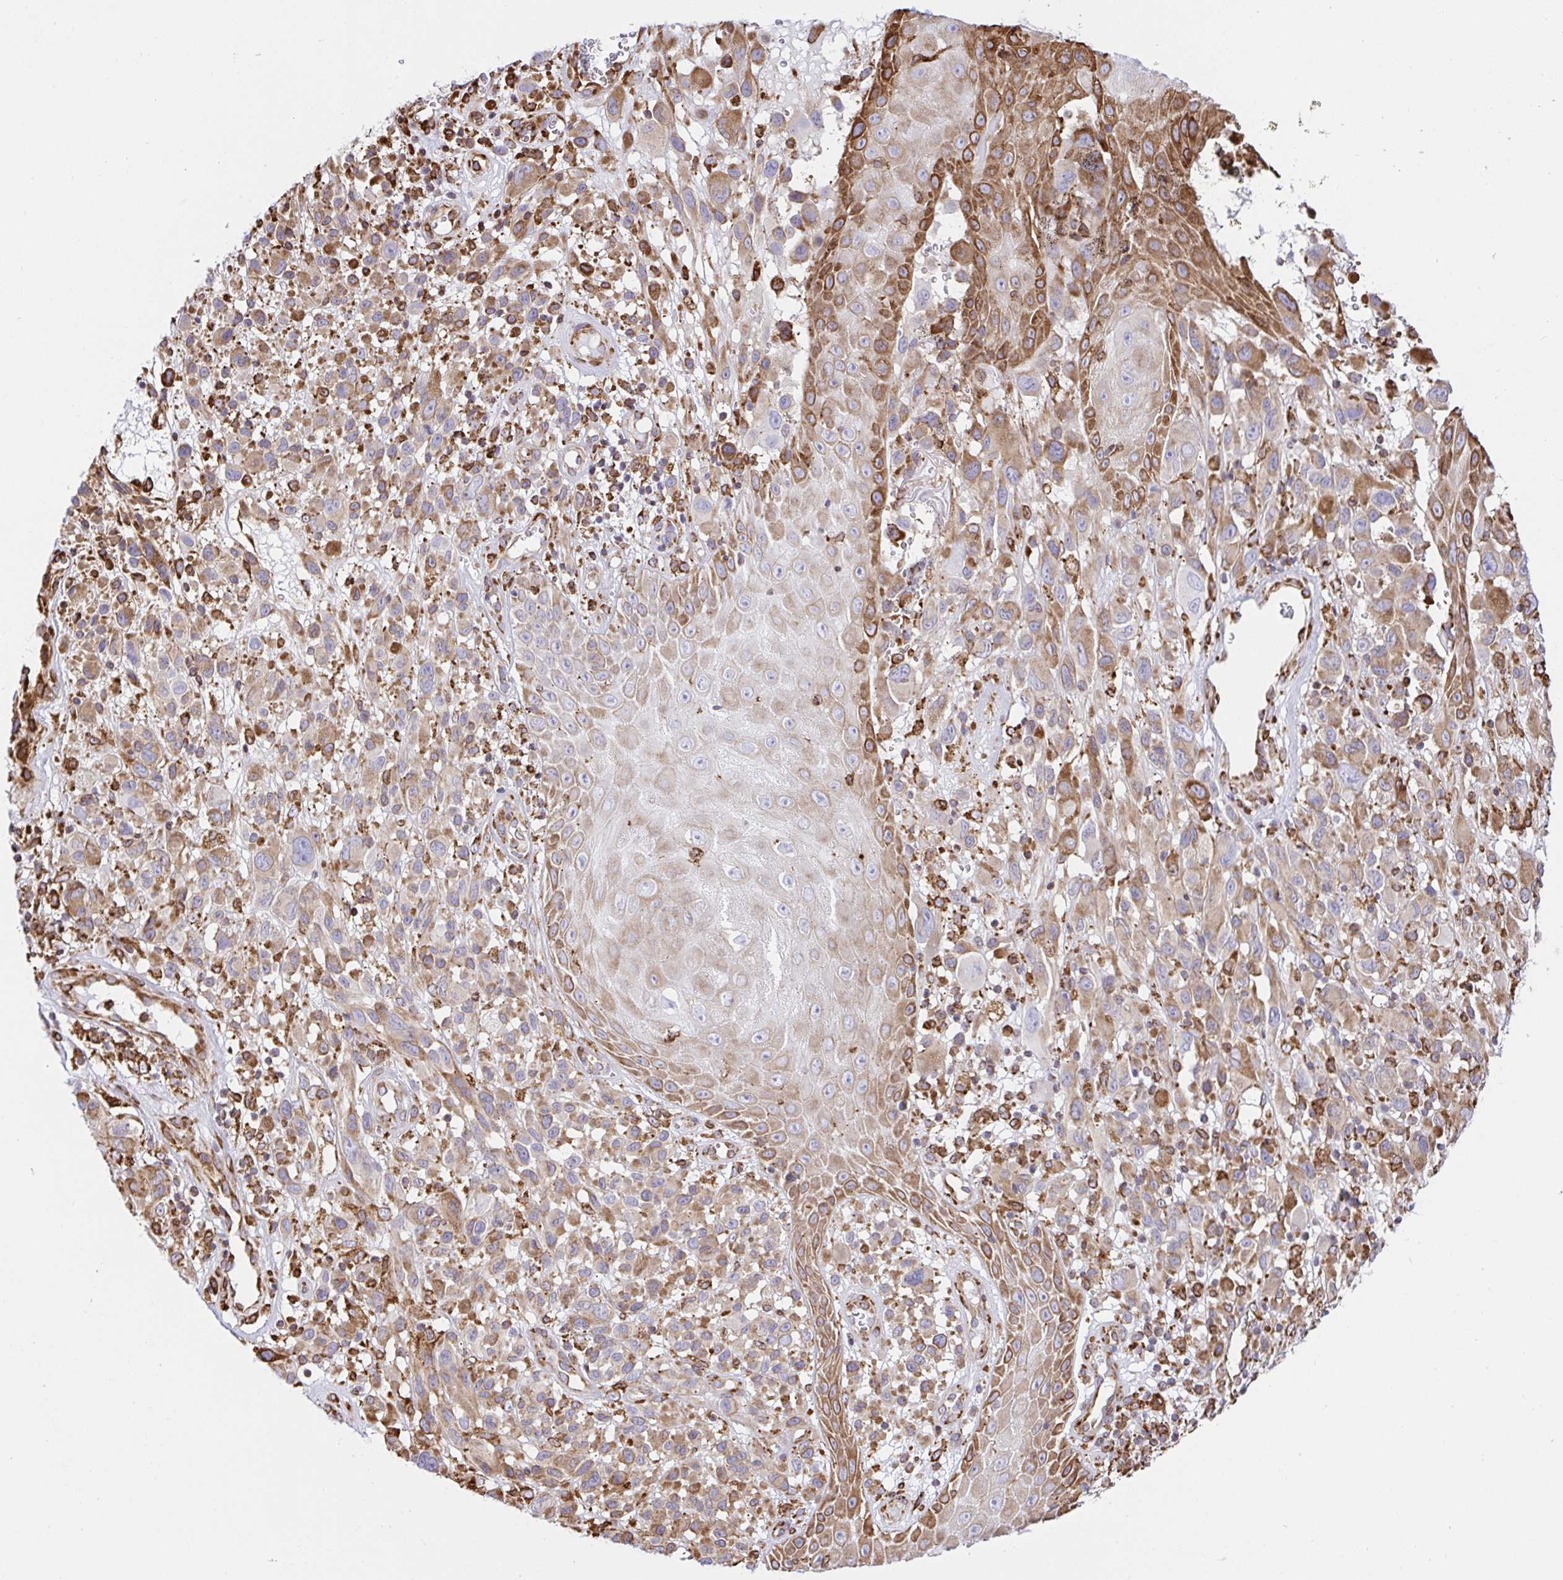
{"staining": {"intensity": "weak", "quantity": "25%-75%", "location": "cytoplasmic/membranous"}, "tissue": "melanoma", "cell_type": "Tumor cells", "image_type": "cancer", "snomed": [{"axis": "morphology", "description": "Malignant melanoma, NOS"}, {"axis": "topography", "description": "Skin"}], "caption": "About 25%-75% of tumor cells in malignant melanoma reveal weak cytoplasmic/membranous protein expression as visualized by brown immunohistochemical staining.", "gene": "CLGN", "patient": {"sex": "male", "age": 68}}